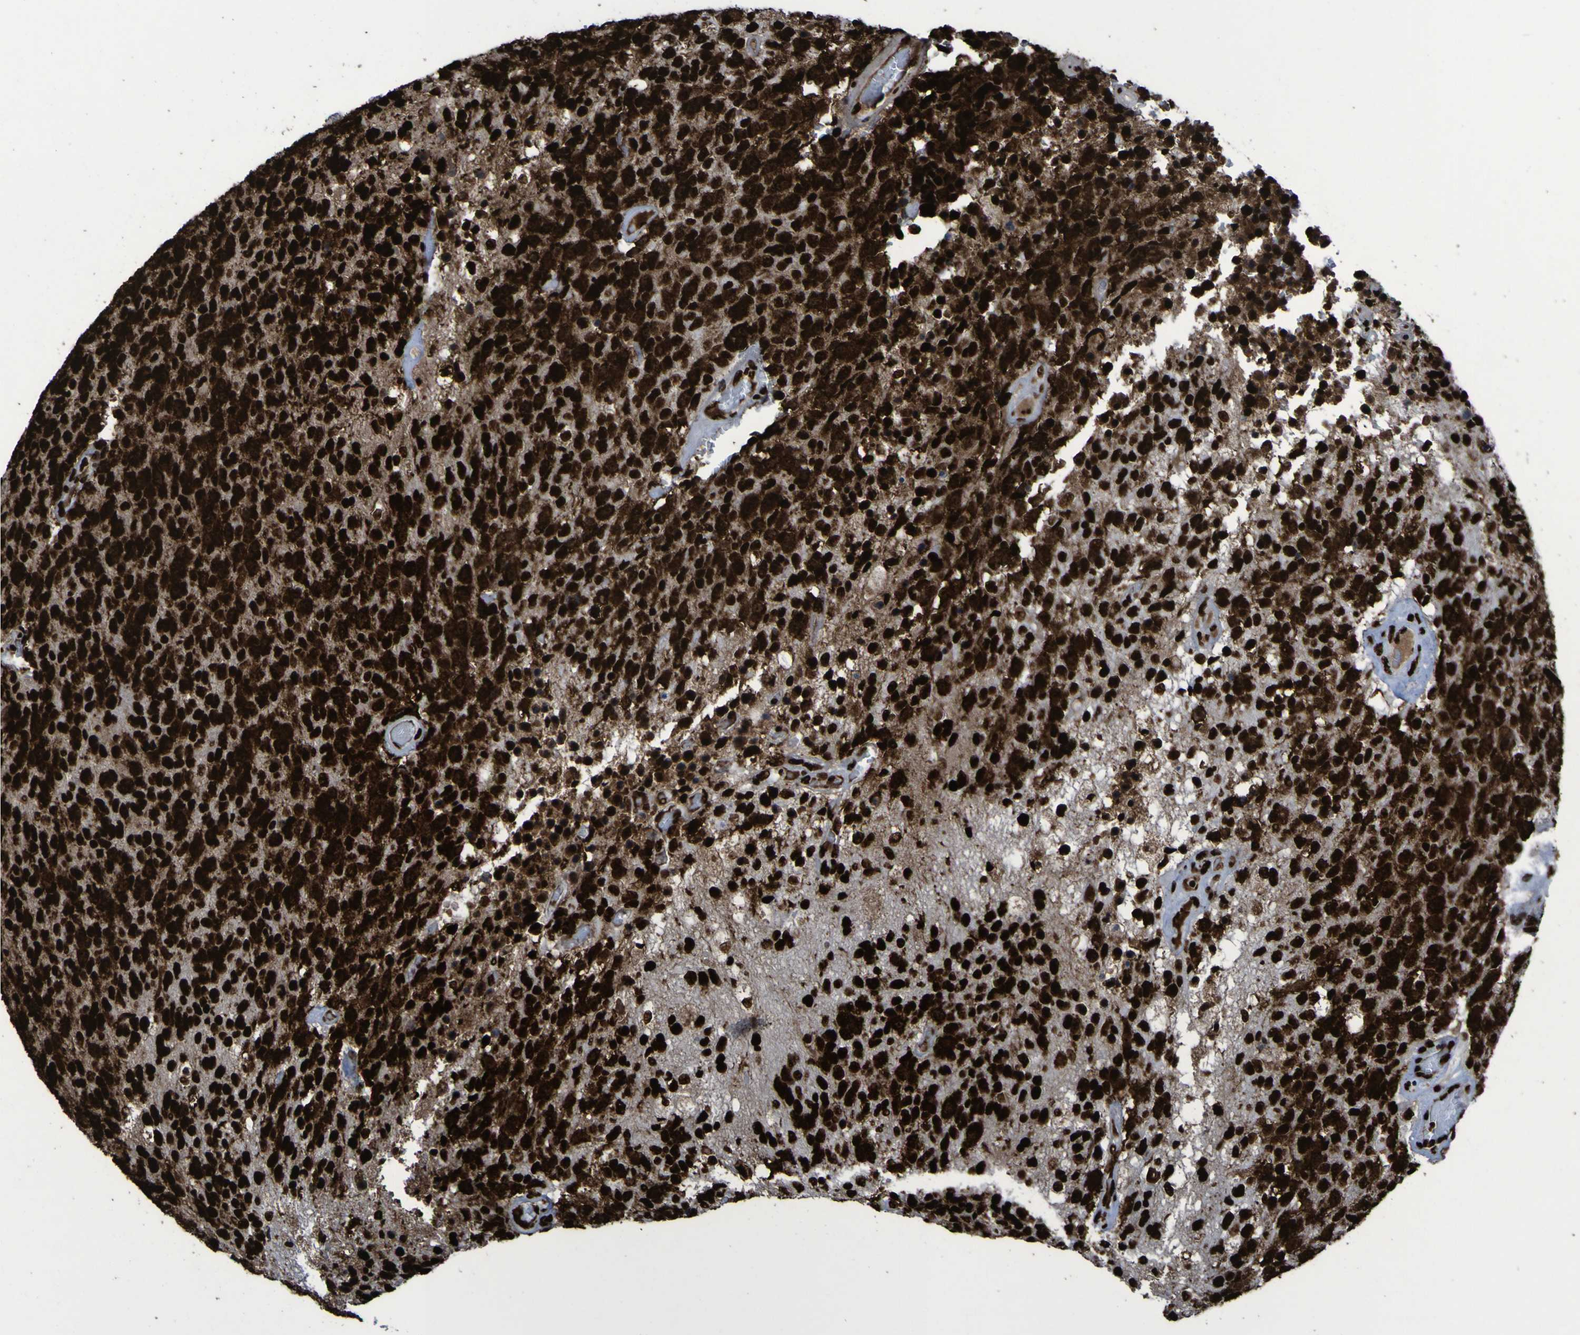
{"staining": {"intensity": "strong", "quantity": ">75%", "location": "nuclear"}, "tissue": "glioma", "cell_type": "Tumor cells", "image_type": "cancer", "snomed": [{"axis": "morphology", "description": "Glioma, malignant, High grade"}, {"axis": "topography", "description": "pancreas cauda"}], "caption": "The image shows staining of glioma, revealing strong nuclear protein staining (brown color) within tumor cells.", "gene": "NPM1", "patient": {"sex": "male", "age": 60}}